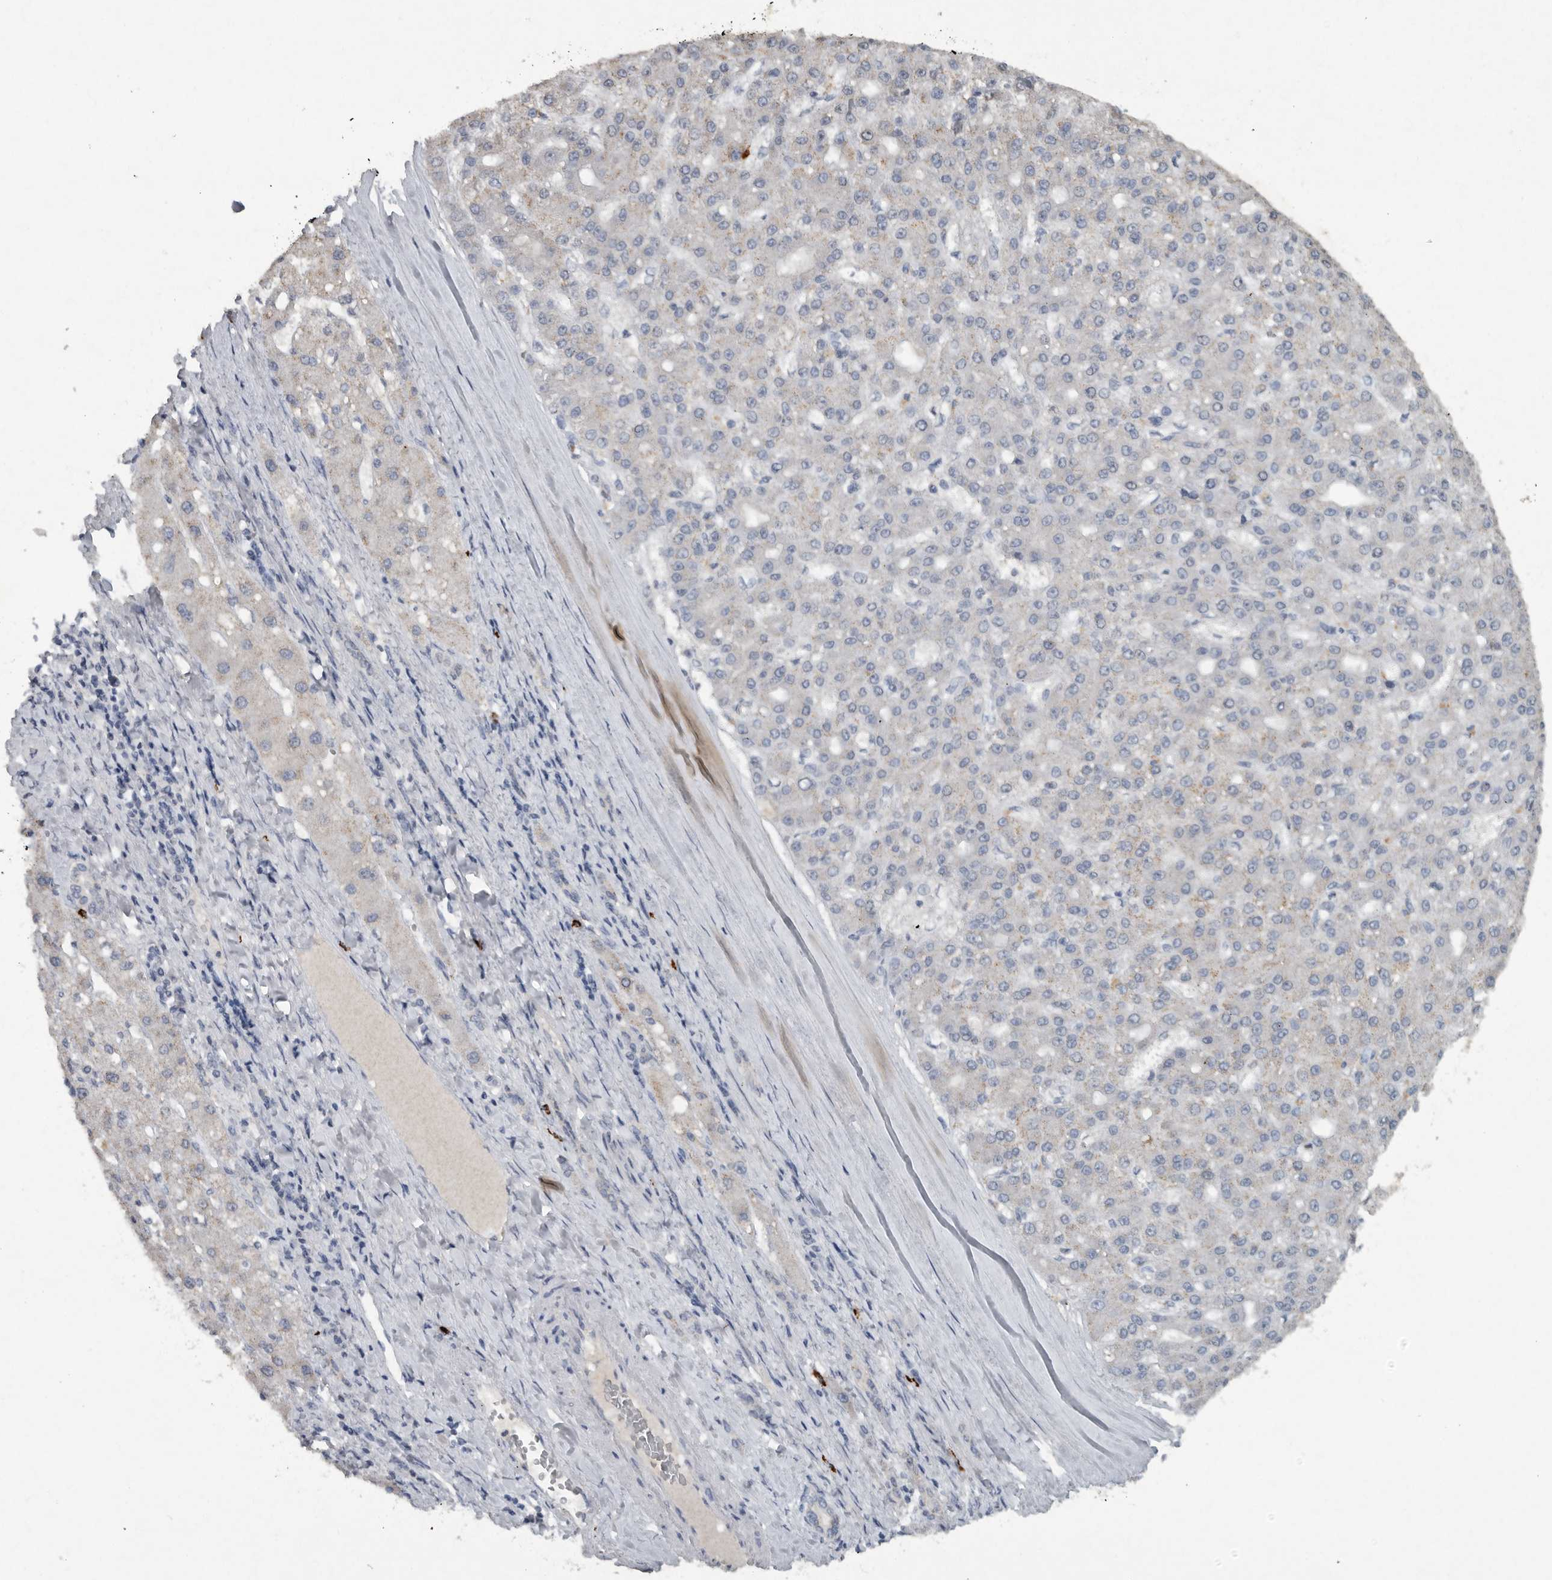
{"staining": {"intensity": "weak", "quantity": "<25%", "location": "cytoplasmic/membranous"}, "tissue": "liver cancer", "cell_type": "Tumor cells", "image_type": "cancer", "snomed": [{"axis": "morphology", "description": "Carcinoma, Hepatocellular, NOS"}, {"axis": "topography", "description": "Liver"}], "caption": "Immunohistochemistry image of human liver cancer stained for a protein (brown), which displays no expression in tumor cells. Nuclei are stained in blue.", "gene": "IL20", "patient": {"sex": "male", "age": 67}}